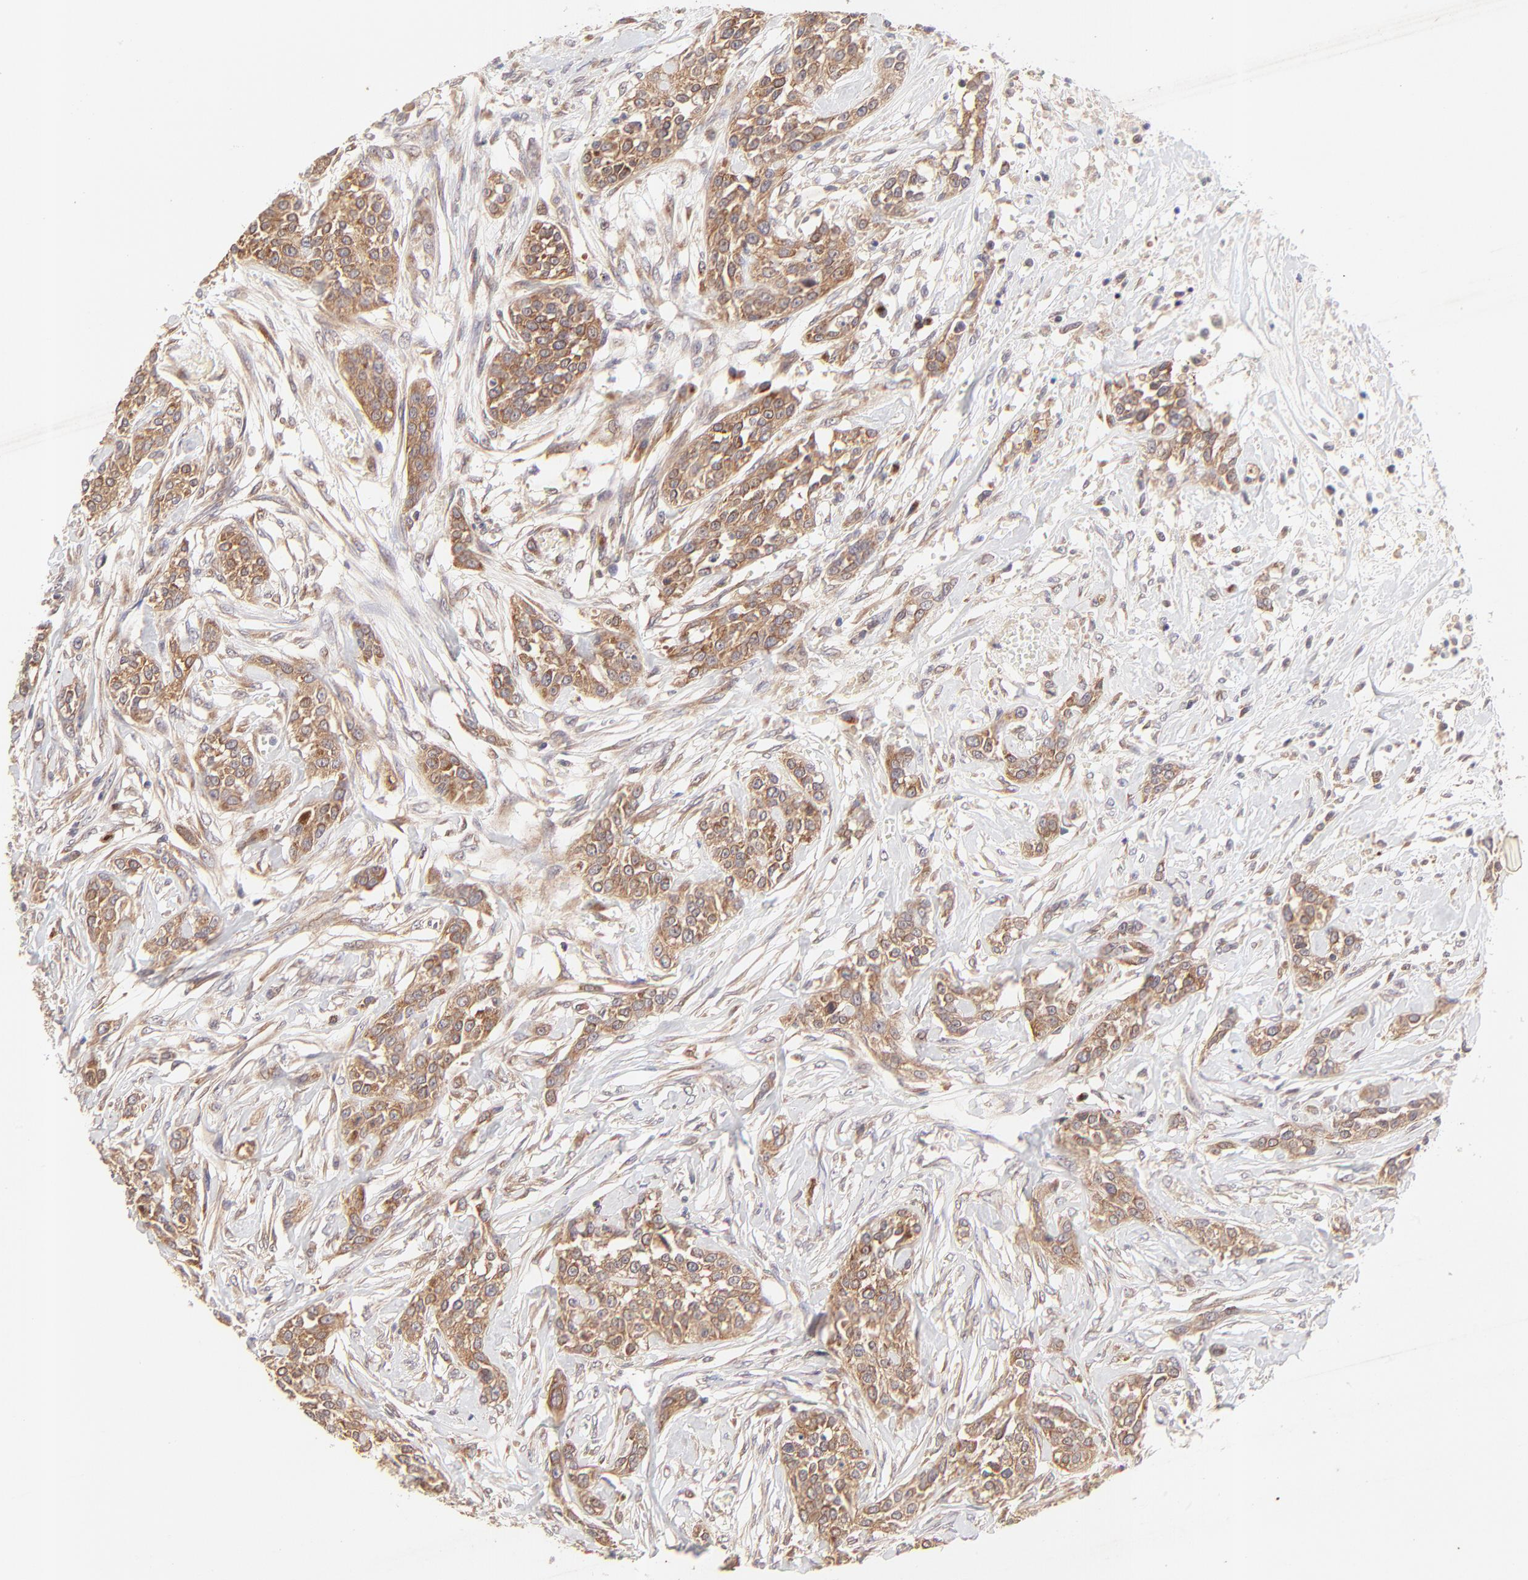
{"staining": {"intensity": "moderate", "quantity": ">75%", "location": "cytoplasmic/membranous"}, "tissue": "urothelial cancer", "cell_type": "Tumor cells", "image_type": "cancer", "snomed": [{"axis": "morphology", "description": "Urothelial carcinoma, High grade"}, {"axis": "topography", "description": "Urinary bladder"}], "caption": "Moderate cytoplasmic/membranous protein staining is seen in approximately >75% of tumor cells in high-grade urothelial carcinoma. (DAB IHC with brightfield microscopy, high magnification).", "gene": "TNRC6B", "patient": {"sex": "male", "age": 56}}